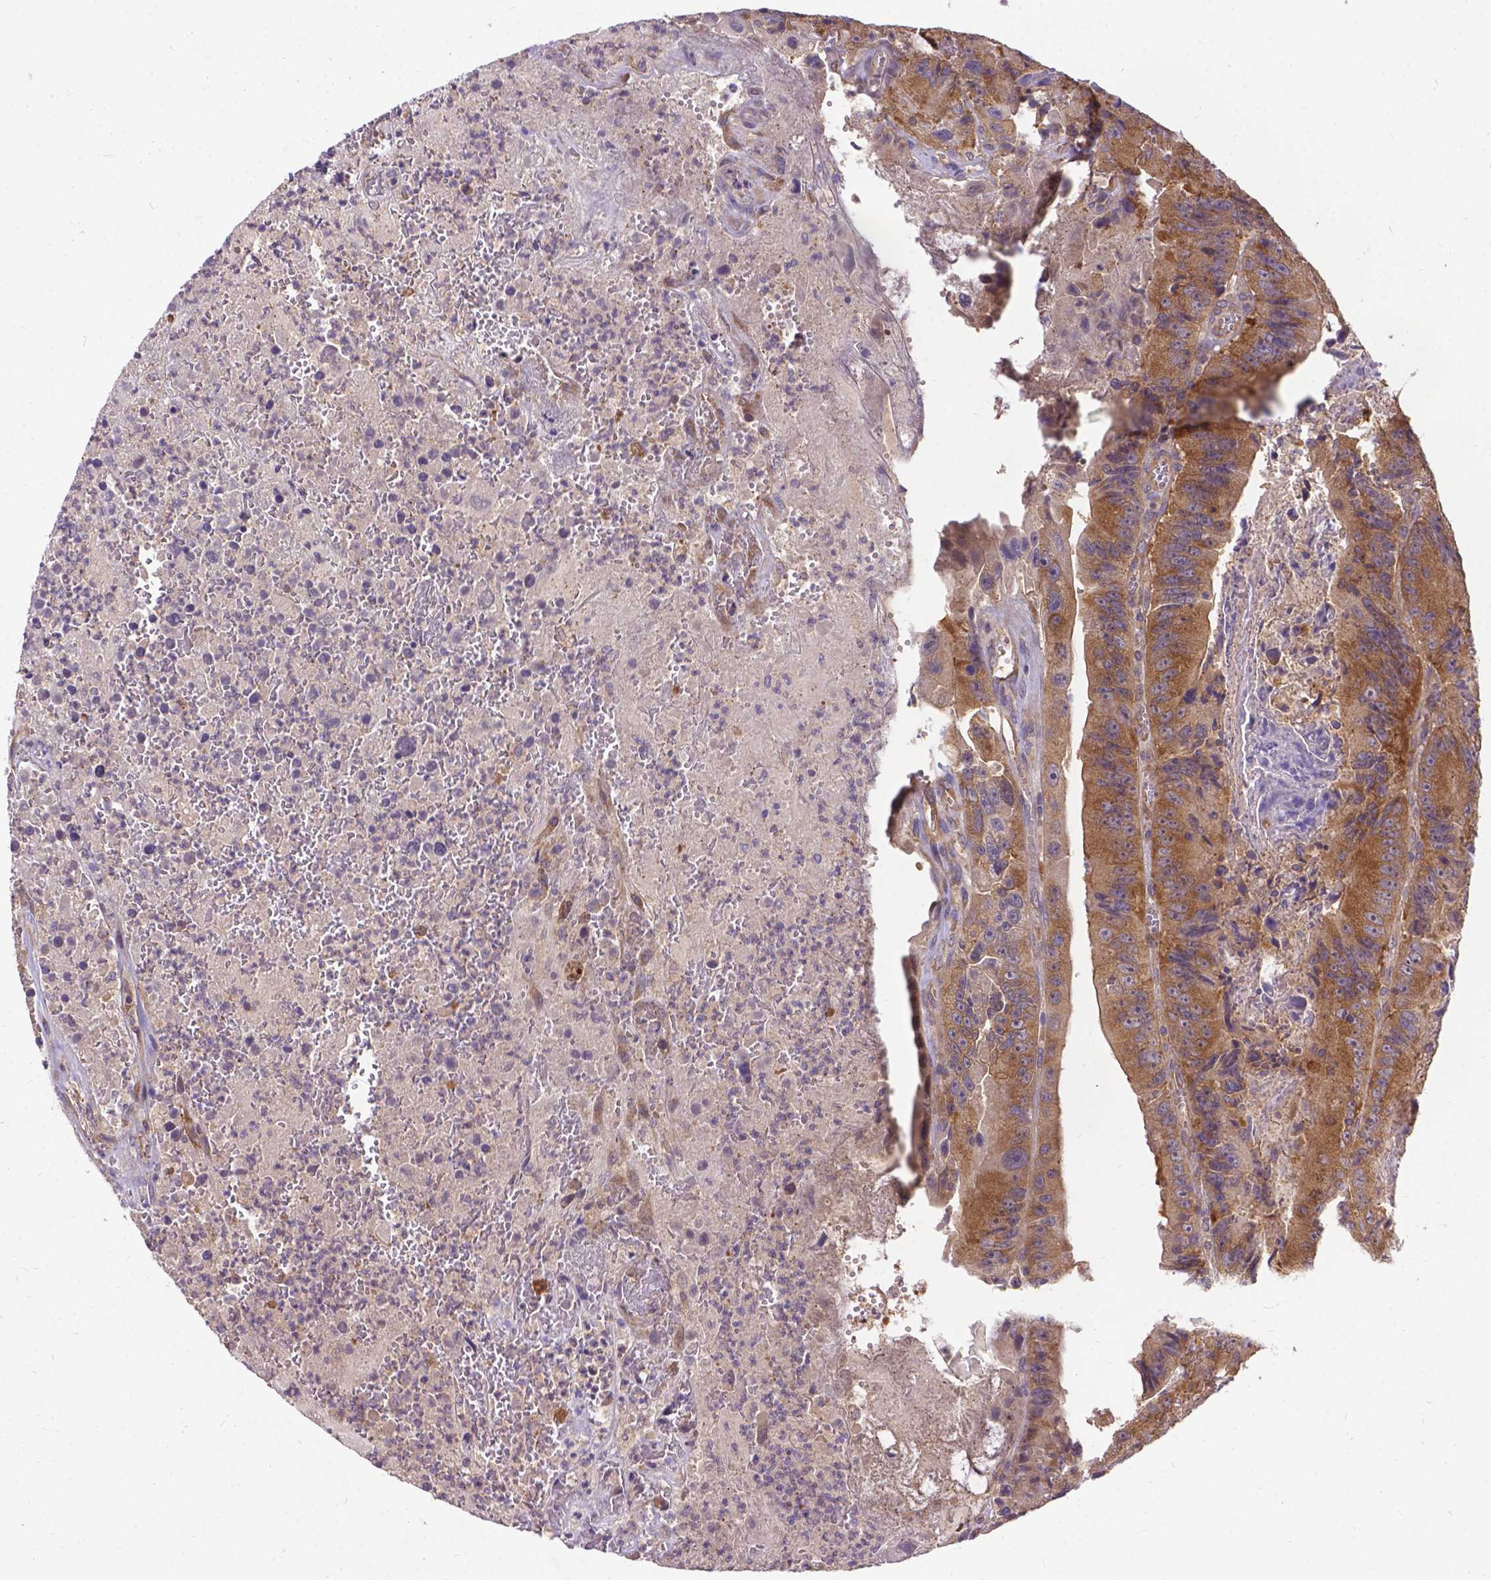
{"staining": {"intensity": "moderate", "quantity": ">75%", "location": "cytoplasmic/membranous"}, "tissue": "colorectal cancer", "cell_type": "Tumor cells", "image_type": "cancer", "snomed": [{"axis": "morphology", "description": "Adenocarcinoma, NOS"}, {"axis": "topography", "description": "Colon"}], "caption": "Colorectal cancer tissue displays moderate cytoplasmic/membranous positivity in approximately >75% of tumor cells The protein is shown in brown color, while the nuclei are stained blue.", "gene": "DENND6A", "patient": {"sex": "female", "age": 86}}